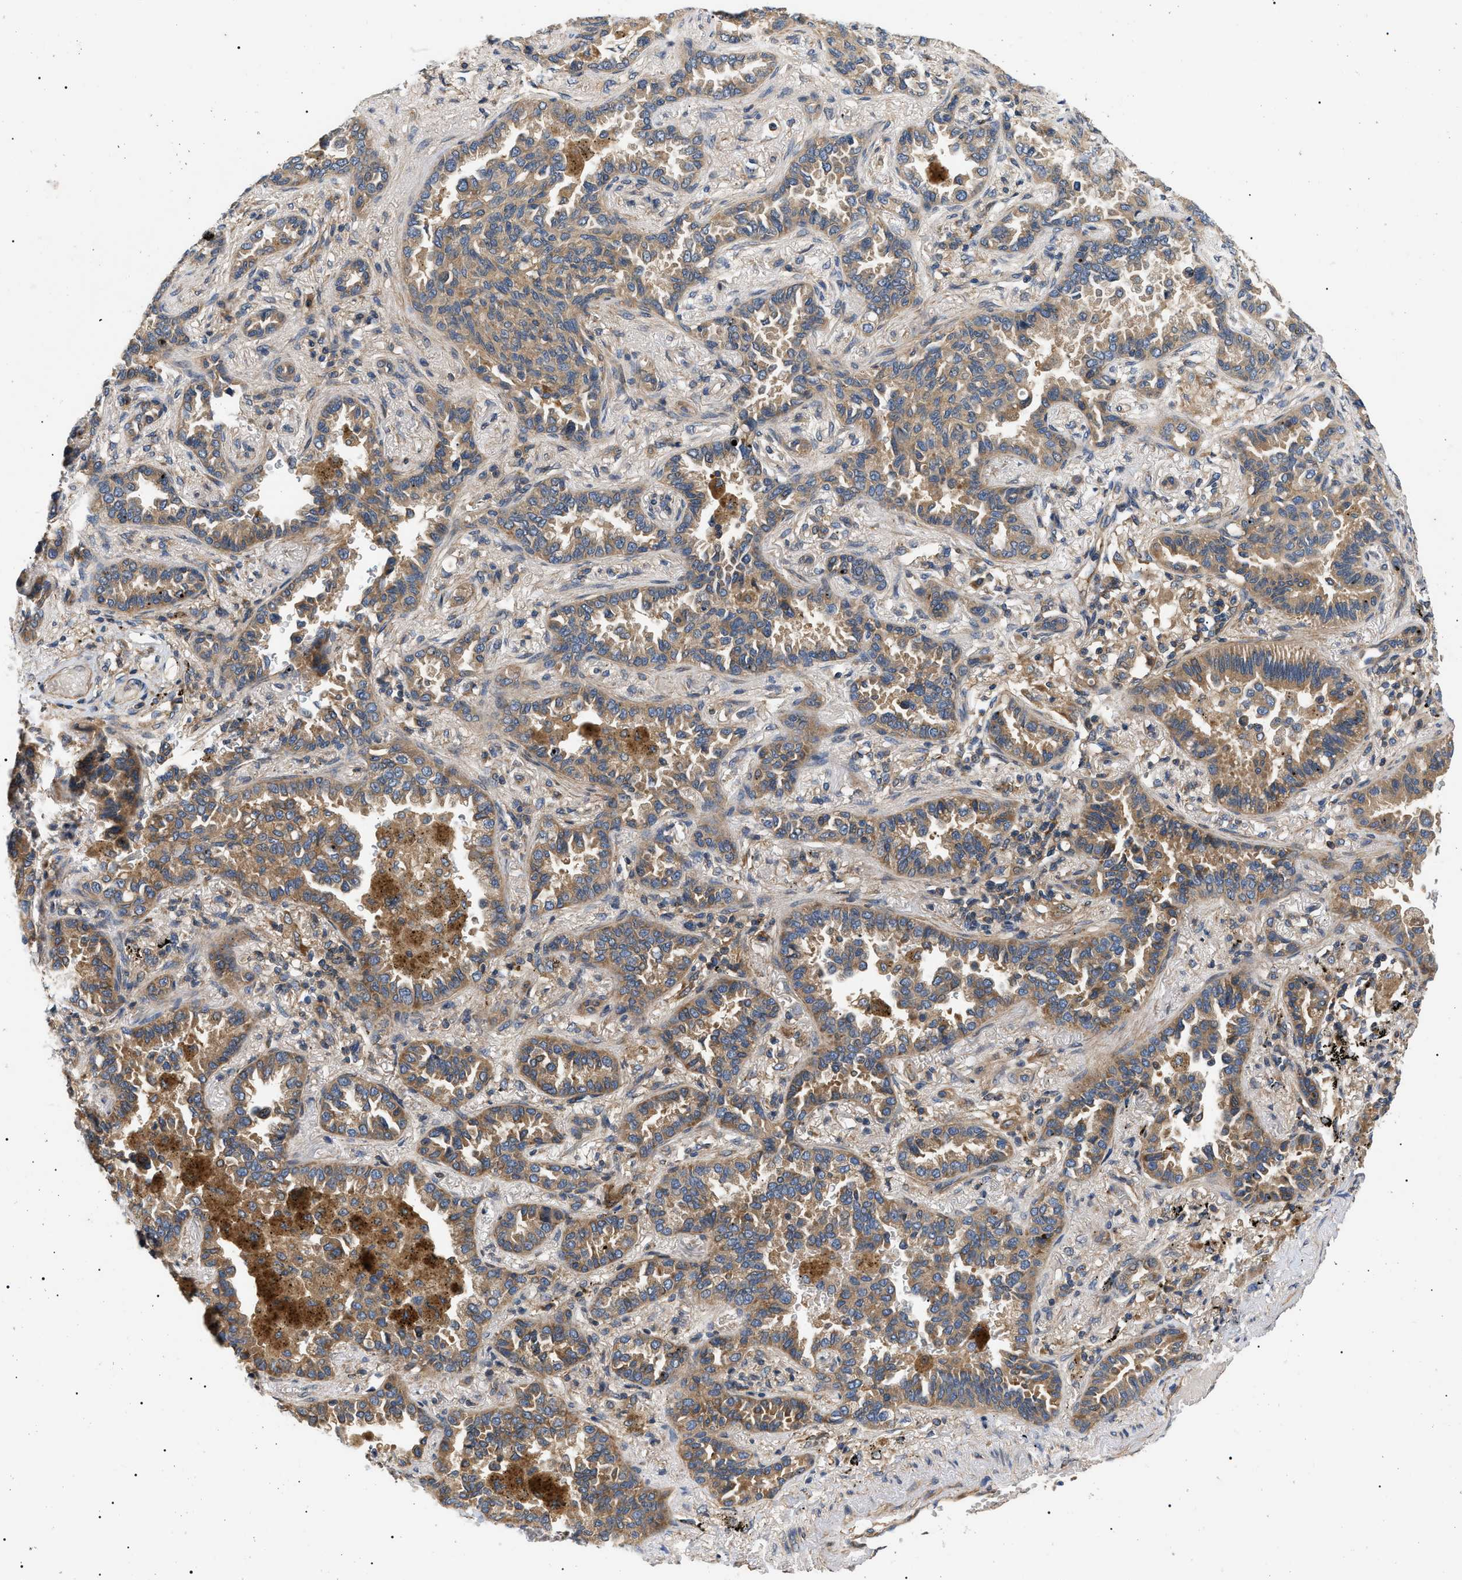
{"staining": {"intensity": "moderate", "quantity": ">75%", "location": "cytoplasmic/membranous"}, "tissue": "lung cancer", "cell_type": "Tumor cells", "image_type": "cancer", "snomed": [{"axis": "morphology", "description": "Normal tissue, NOS"}, {"axis": "morphology", "description": "Adenocarcinoma, NOS"}, {"axis": "topography", "description": "Lung"}], "caption": "IHC image of neoplastic tissue: human lung adenocarcinoma stained using immunohistochemistry reveals medium levels of moderate protein expression localized specifically in the cytoplasmic/membranous of tumor cells, appearing as a cytoplasmic/membranous brown color.", "gene": "PPM1B", "patient": {"sex": "male", "age": 59}}